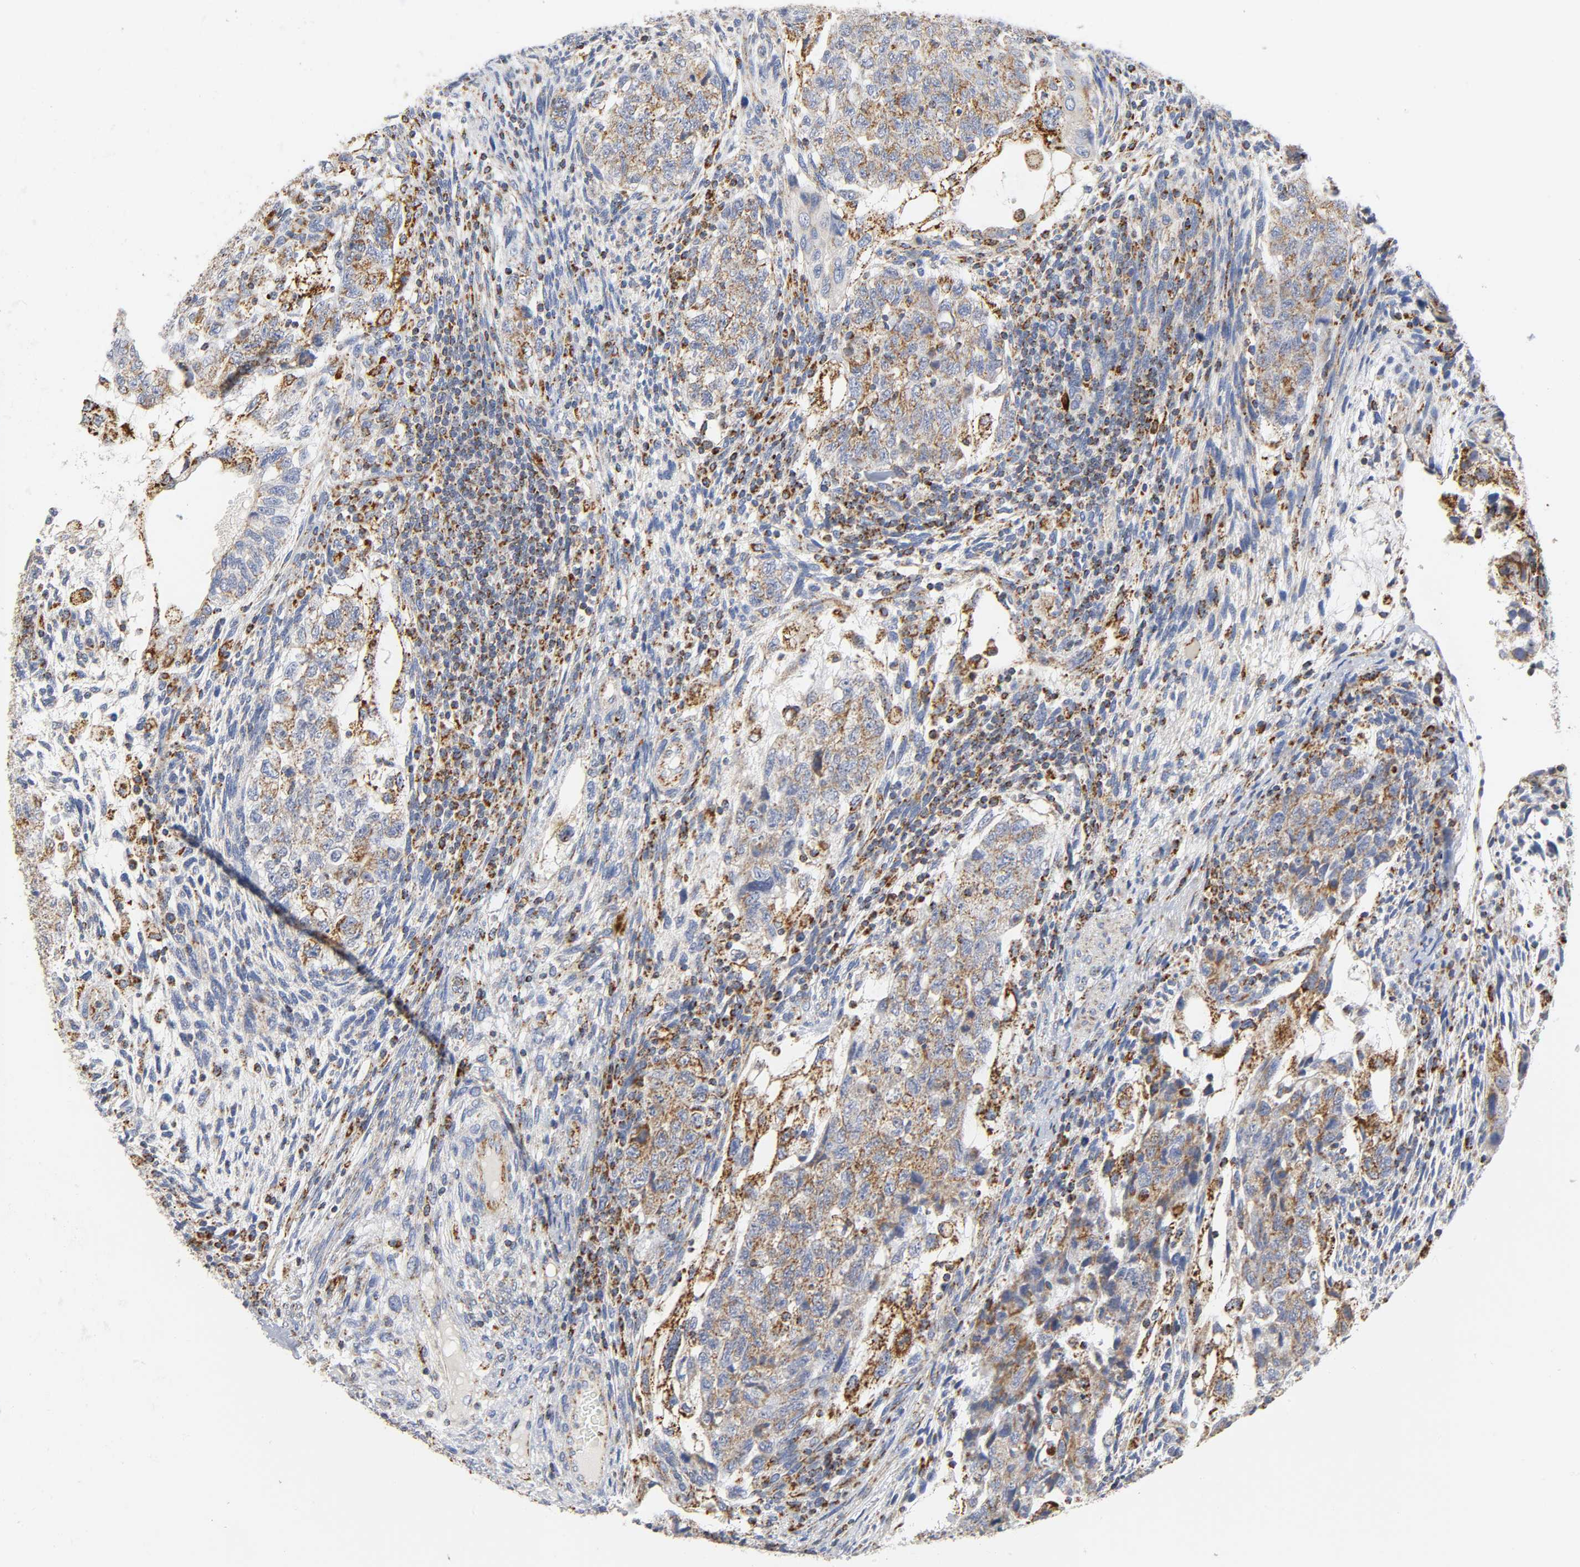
{"staining": {"intensity": "moderate", "quantity": ">75%", "location": "cytoplasmic/membranous"}, "tissue": "testis cancer", "cell_type": "Tumor cells", "image_type": "cancer", "snomed": [{"axis": "morphology", "description": "Normal tissue, NOS"}, {"axis": "morphology", "description": "Carcinoma, Embryonal, NOS"}, {"axis": "topography", "description": "Testis"}], "caption": "IHC of testis cancer shows medium levels of moderate cytoplasmic/membranous staining in about >75% of tumor cells.", "gene": "BAK1", "patient": {"sex": "male", "age": 36}}